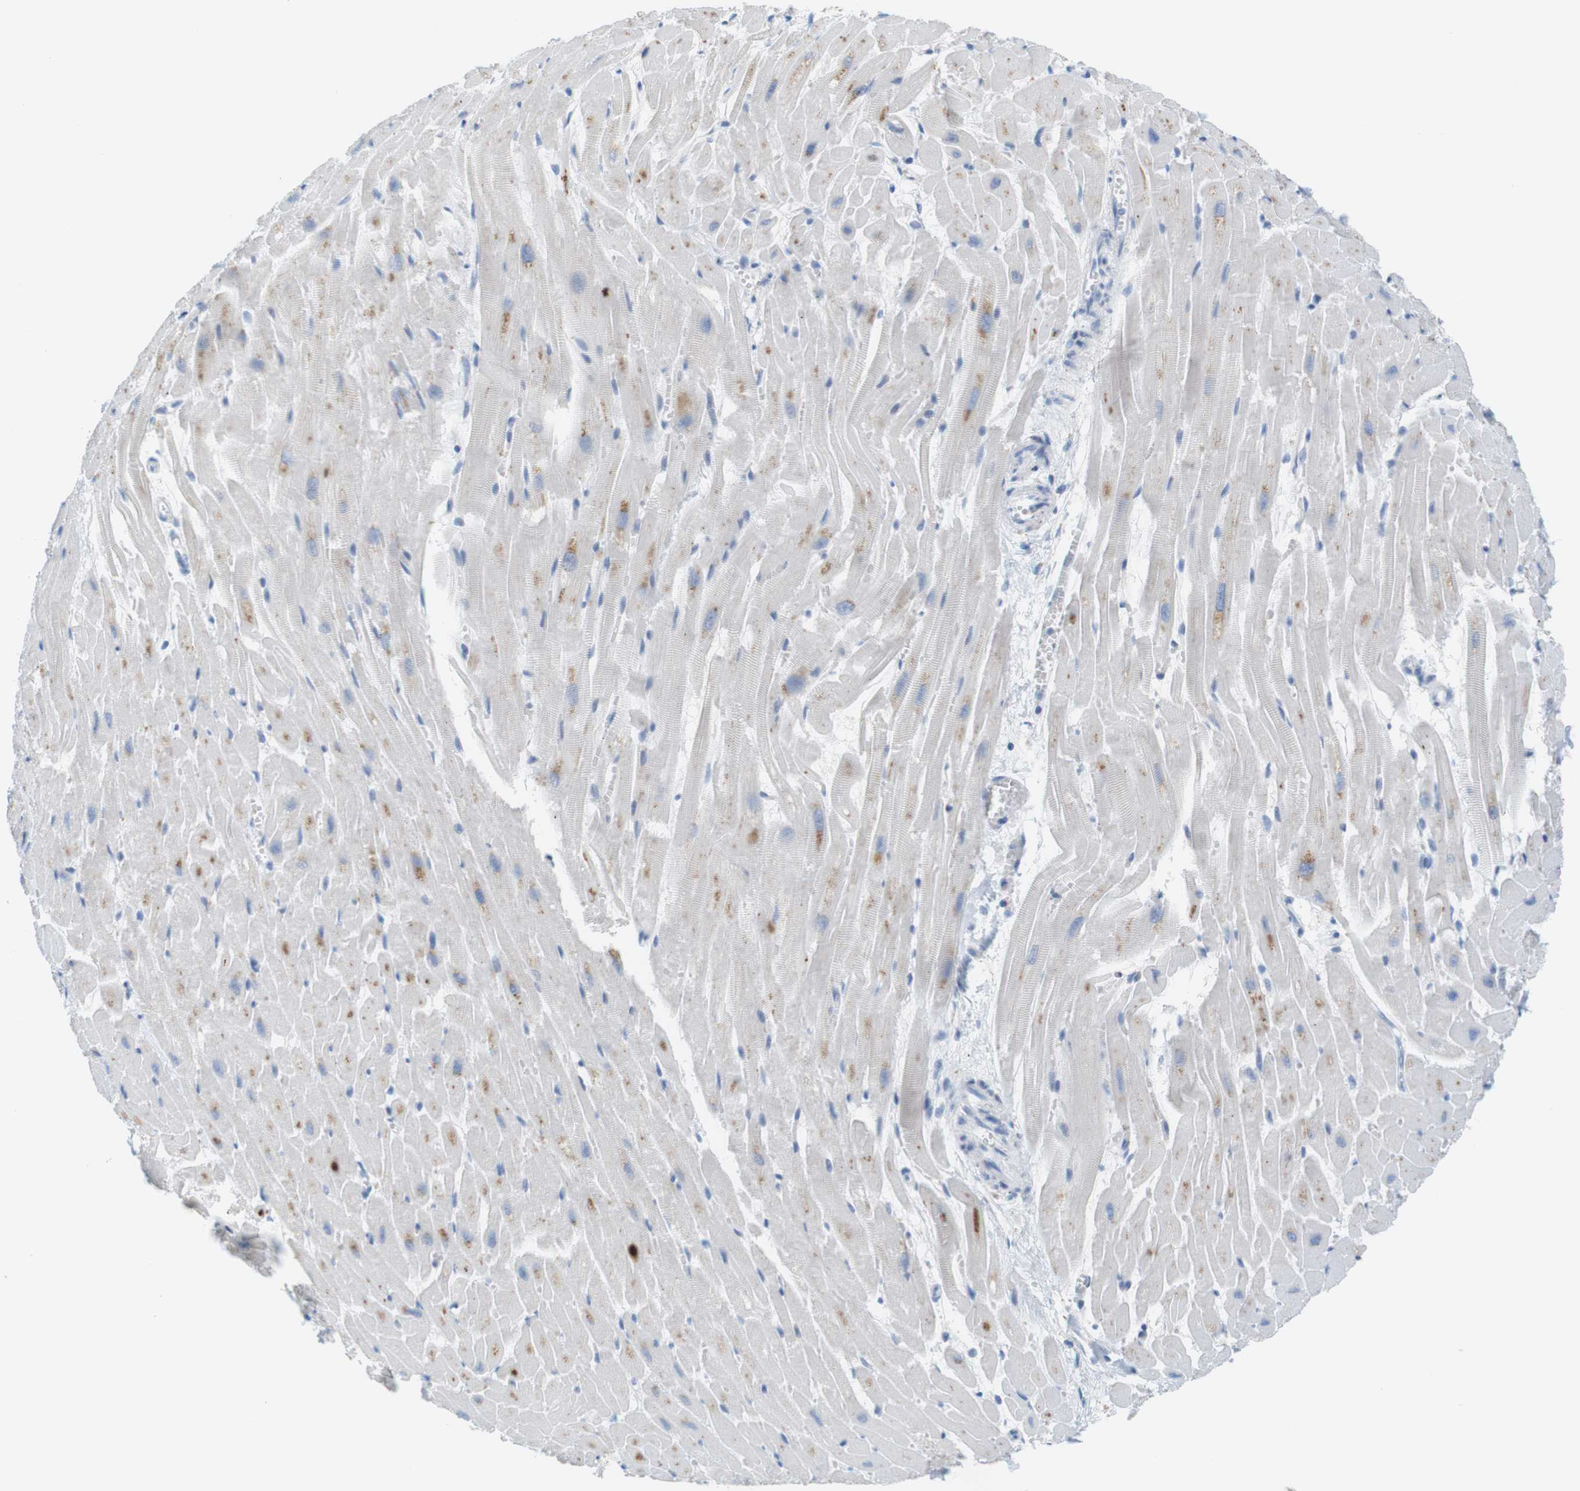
{"staining": {"intensity": "moderate", "quantity": "<25%", "location": "cytoplasmic/membranous"}, "tissue": "heart muscle", "cell_type": "Cardiomyocytes", "image_type": "normal", "snomed": [{"axis": "morphology", "description": "Normal tissue, NOS"}, {"axis": "topography", "description": "Heart"}], "caption": "Human heart muscle stained for a protein (brown) shows moderate cytoplasmic/membranous positive positivity in approximately <25% of cardiomyocytes.", "gene": "YIPF1", "patient": {"sex": "female", "age": 19}}